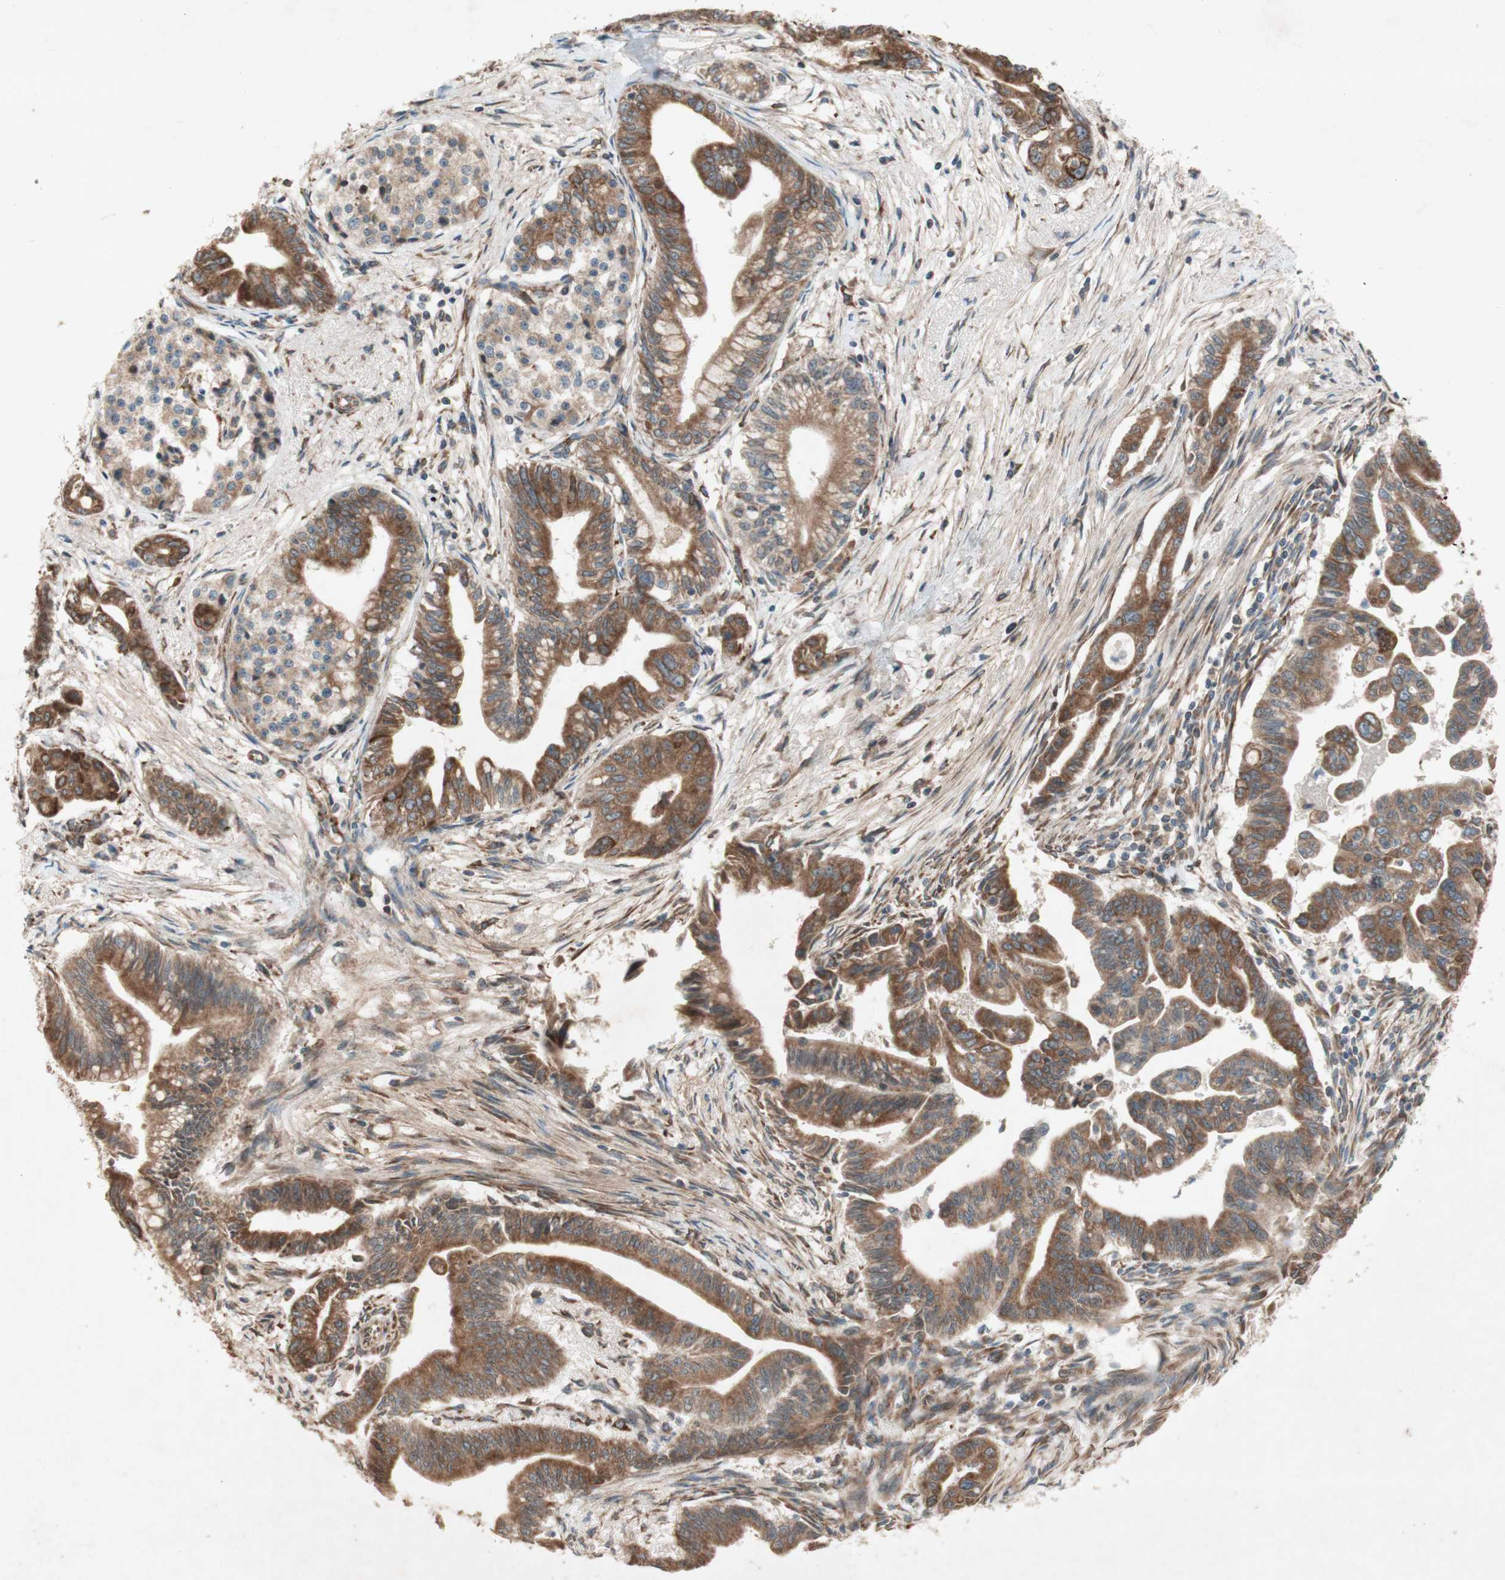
{"staining": {"intensity": "moderate", "quantity": ">75%", "location": "cytoplasmic/membranous"}, "tissue": "pancreatic cancer", "cell_type": "Tumor cells", "image_type": "cancer", "snomed": [{"axis": "morphology", "description": "Adenocarcinoma, NOS"}, {"axis": "topography", "description": "Pancreas"}], "caption": "Immunohistochemistry (IHC) (DAB) staining of pancreatic cancer (adenocarcinoma) displays moderate cytoplasmic/membranous protein positivity in approximately >75% of tumor cells. (DAB IHC, brown staining for protein, blue staining for nuclei).", "gene": "SOCS2", "patient": {"sex": "male", "age": 70}}